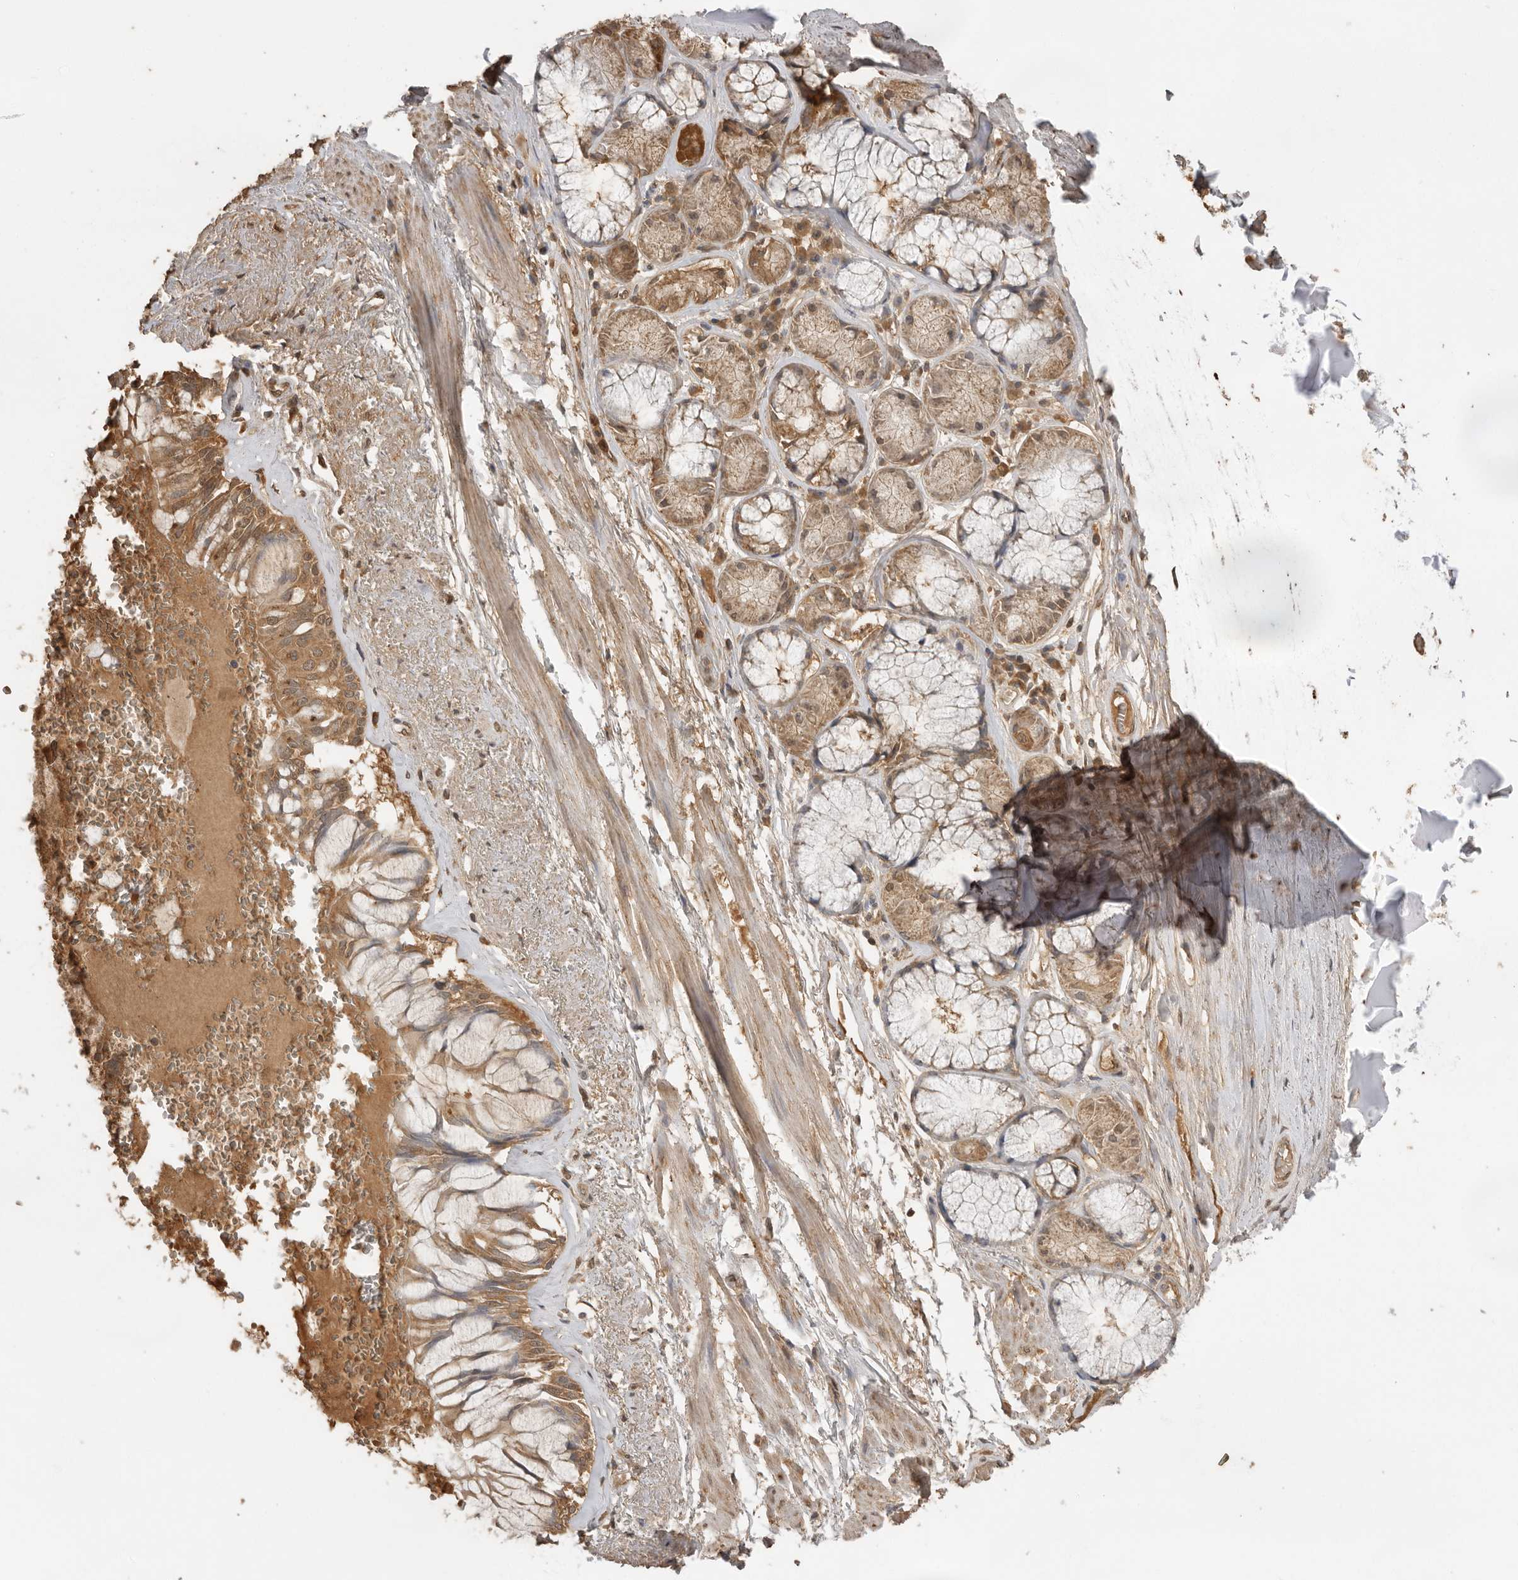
{"staining": {"intensity": "moderate", "quantity": ">75%", "location": "cytoplasmic/membranous"}, "tissue": "adipose tissue", "cell_type": "Adipocytes", "image_type": "normal", "snomed": [{"axis": "morphology", "description": "Normal tissue, NOS"}, {"axis": "topography", "description": "Bronchus"}], "caption": "IHC (DAB (3,3'-diaminobenzidine)) staining of normal adipose tissue demonstrates moderate cytoplasmic/membranous protein expression in approximately >75% of adipocytes. The staining is performed using DAB brown chromogen to label protein expression. The nuclei are counter-stained blue using hematoxylin.", "gene": "JAG2", "patient": {"sex": "male", "age": 66}}